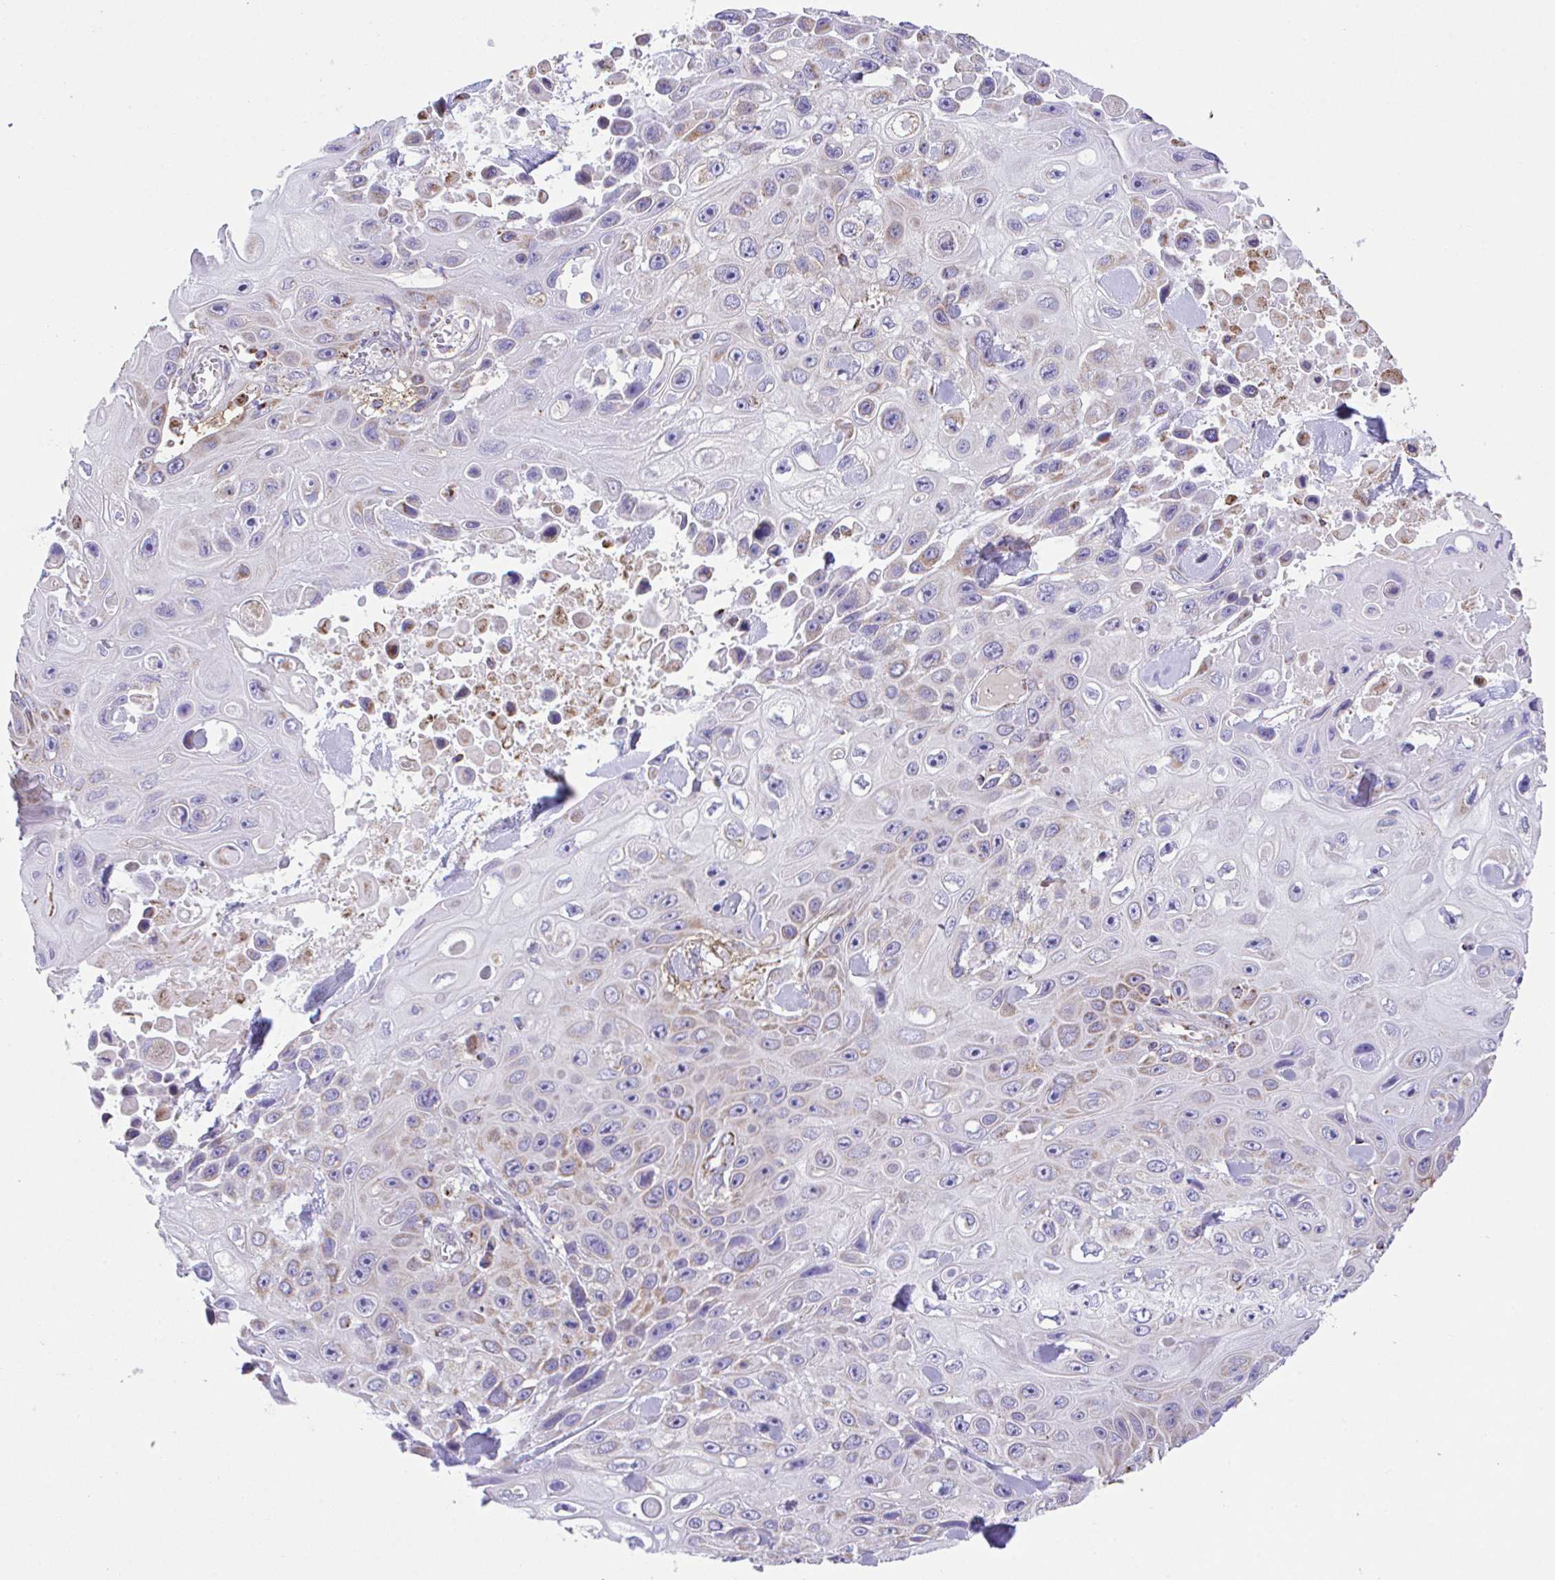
{"staining": {"intensity": "moderate", "quantity": "25%-75%", "location": "cytoplasmic/membranous"}, "tissue": "skin cancer", "cell_type": "Tumor cells", "image_type": "cancer", "snomed": [{"axis": "morphology", "description": "Squamous cell carcinoma, NOS"}, {"axis": "topography", "description": "Skin"}], "caption": "Skin cancer (squamous cell carcinoma) stained for a protein exhibits moderate cytoplasmic/membranous positivity in tumor cells.", "gene": "PCMTD2", "patient": {"sex": "male", "age": 82}}